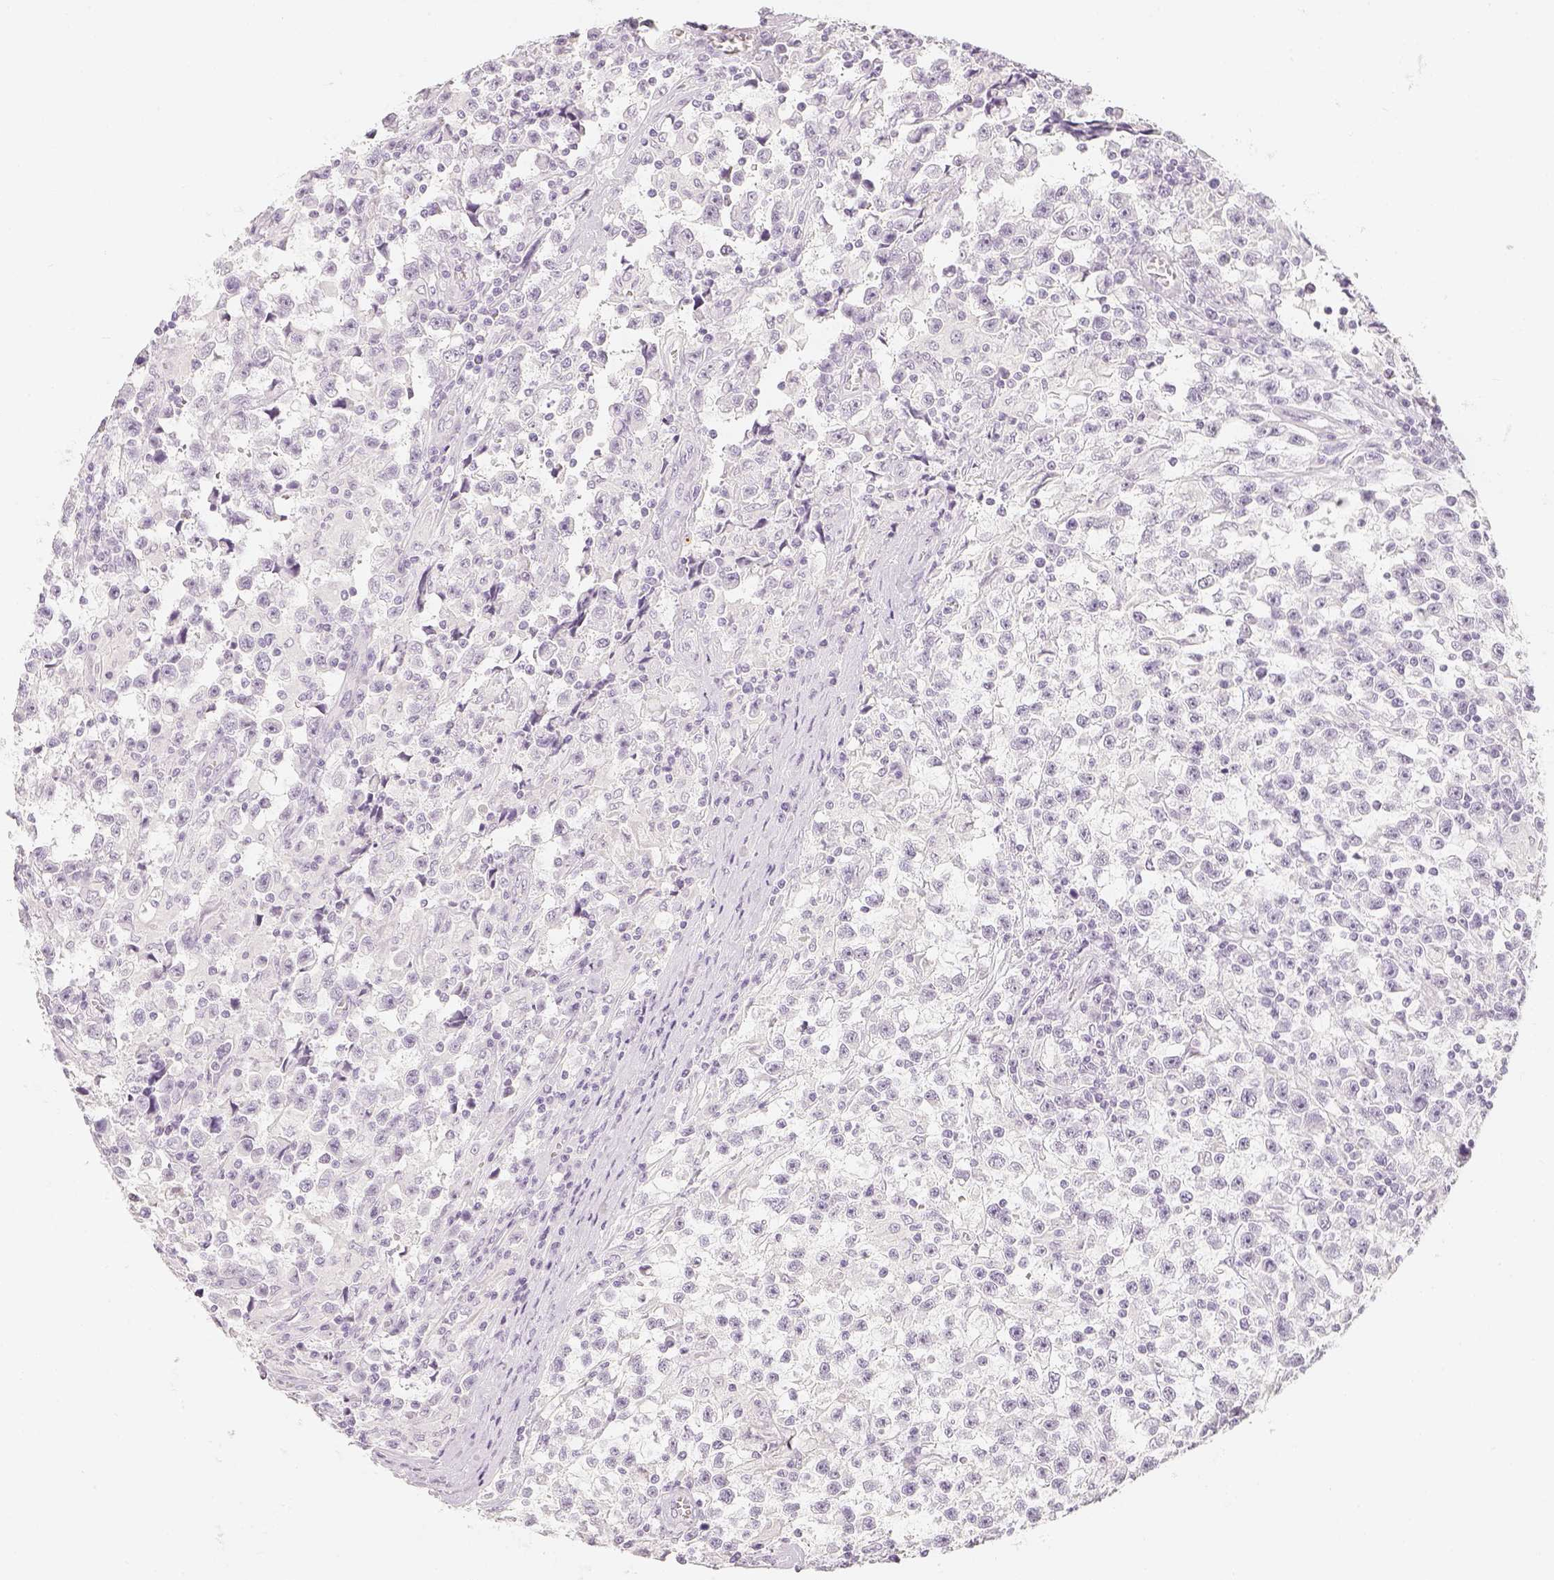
{"staining": {"intensity": "negative", "quantity": "none", "location": "none"}, "tissue": "testis cancer", "cell_type": "Tumor cells", "image_type": "cancer", "snomed": [{"axis": "morphology", "description": "Seminoma, NOS"}, {"axis": "topography", "description": "Testis"}], "caption": "A high-resolution histopathology image shows immunohistochemistry (IHC) staining of testis cancer (seminoma), which reveals no significant staining in tumor cells.", "gene": "SLC18A1", "patient": {"sex": "male", "age": 31}}